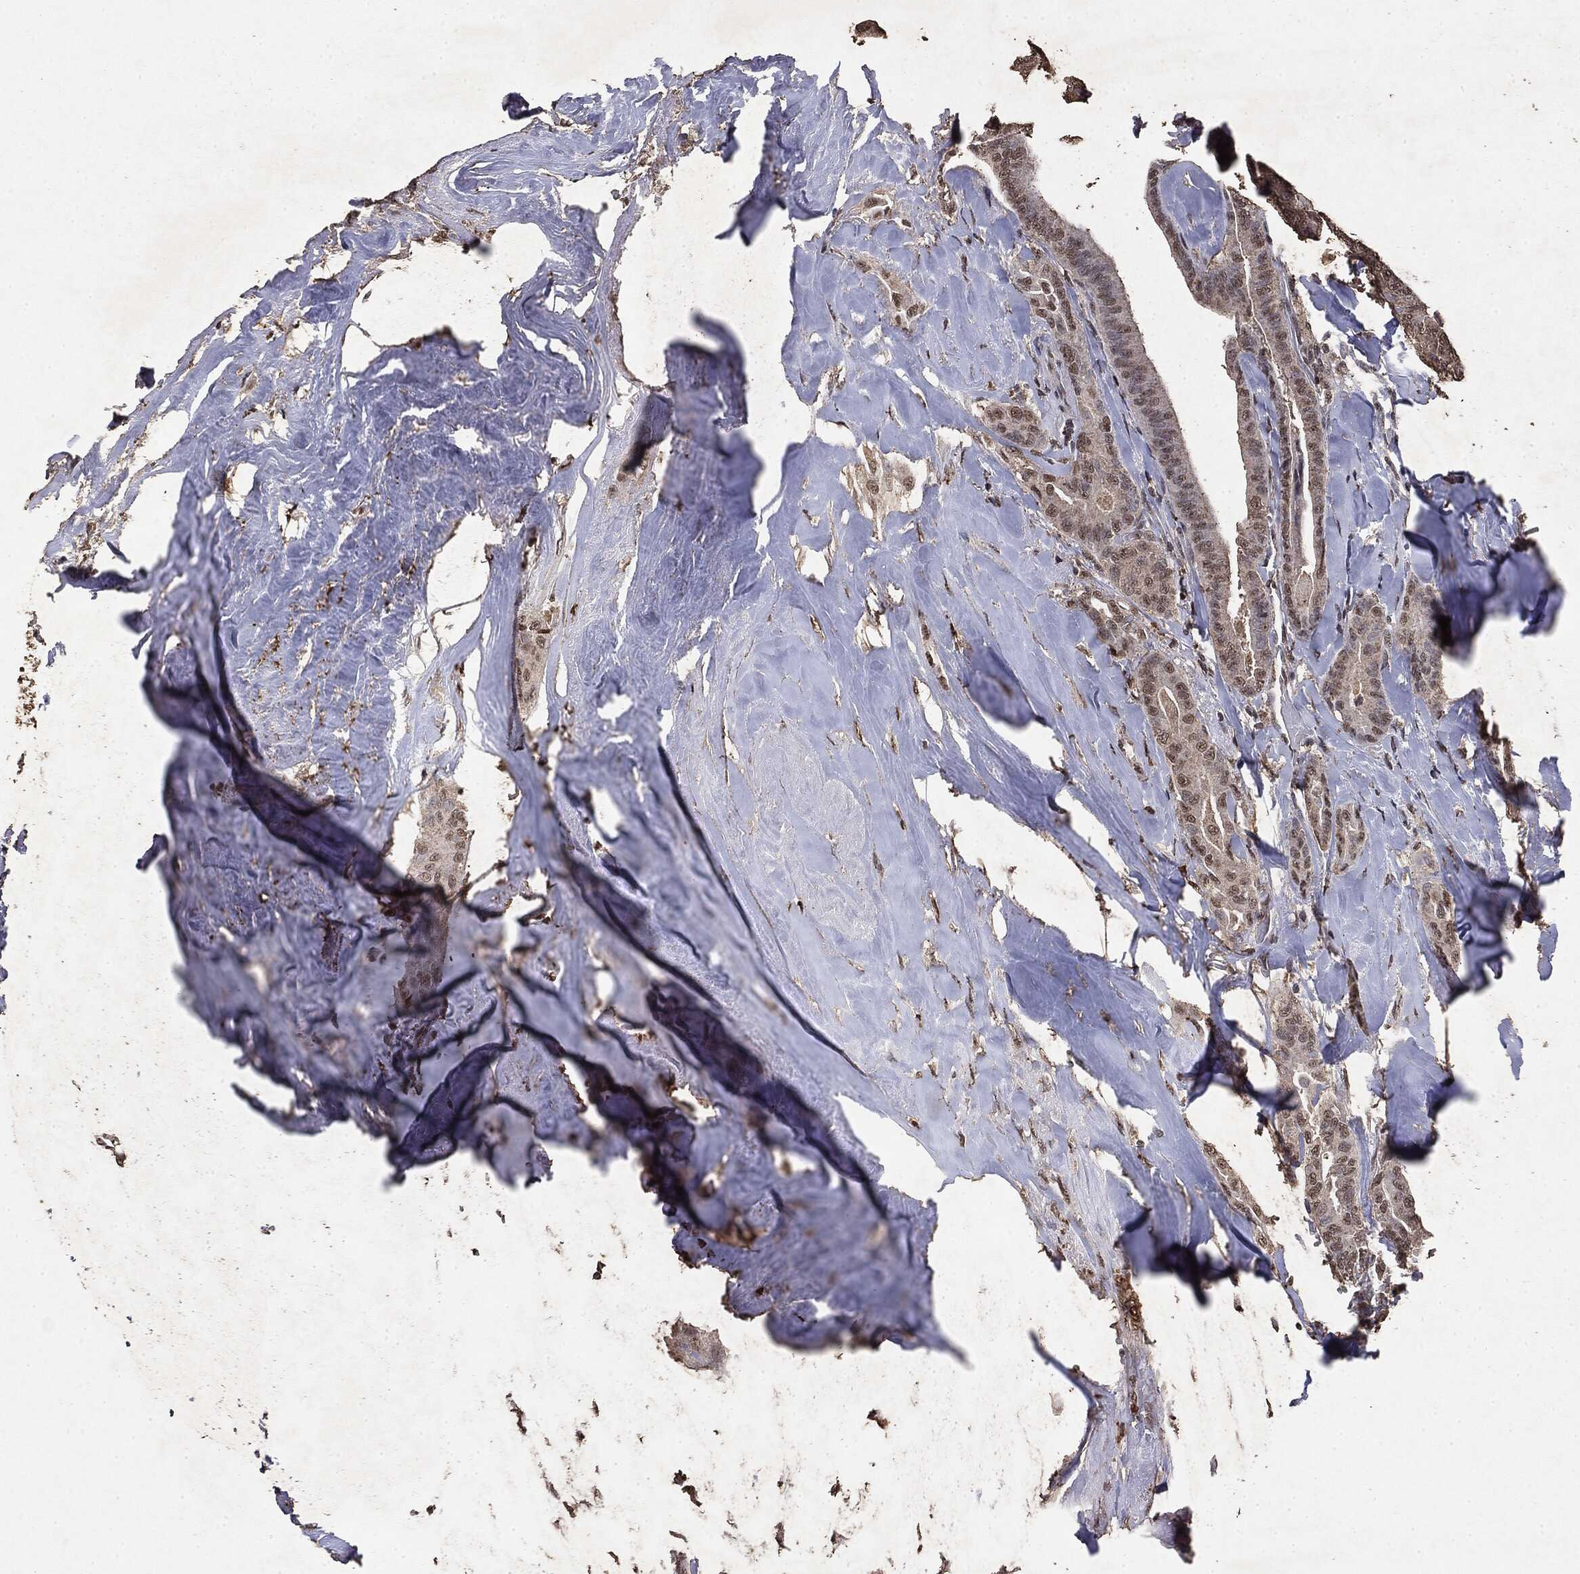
{"staining": {"intensity": "negative", "quantity": "none", "location": "none"}, "tissue": "thyroid cancer", "cell_type": "Tumor cells", "image_type": "cancer", "snomed": [{"axis": "morphology", "description": "Papillary adenocarcinoma, NOS"}, {"axis": "topography", "description": "Thyroid gland"}], "caption": "Thyroid cancer was stained to show a protein in brown. There is no significant staining in tumor cells.", "gene": "RAD18", "patient": {"sex": "male", "age": 61}}